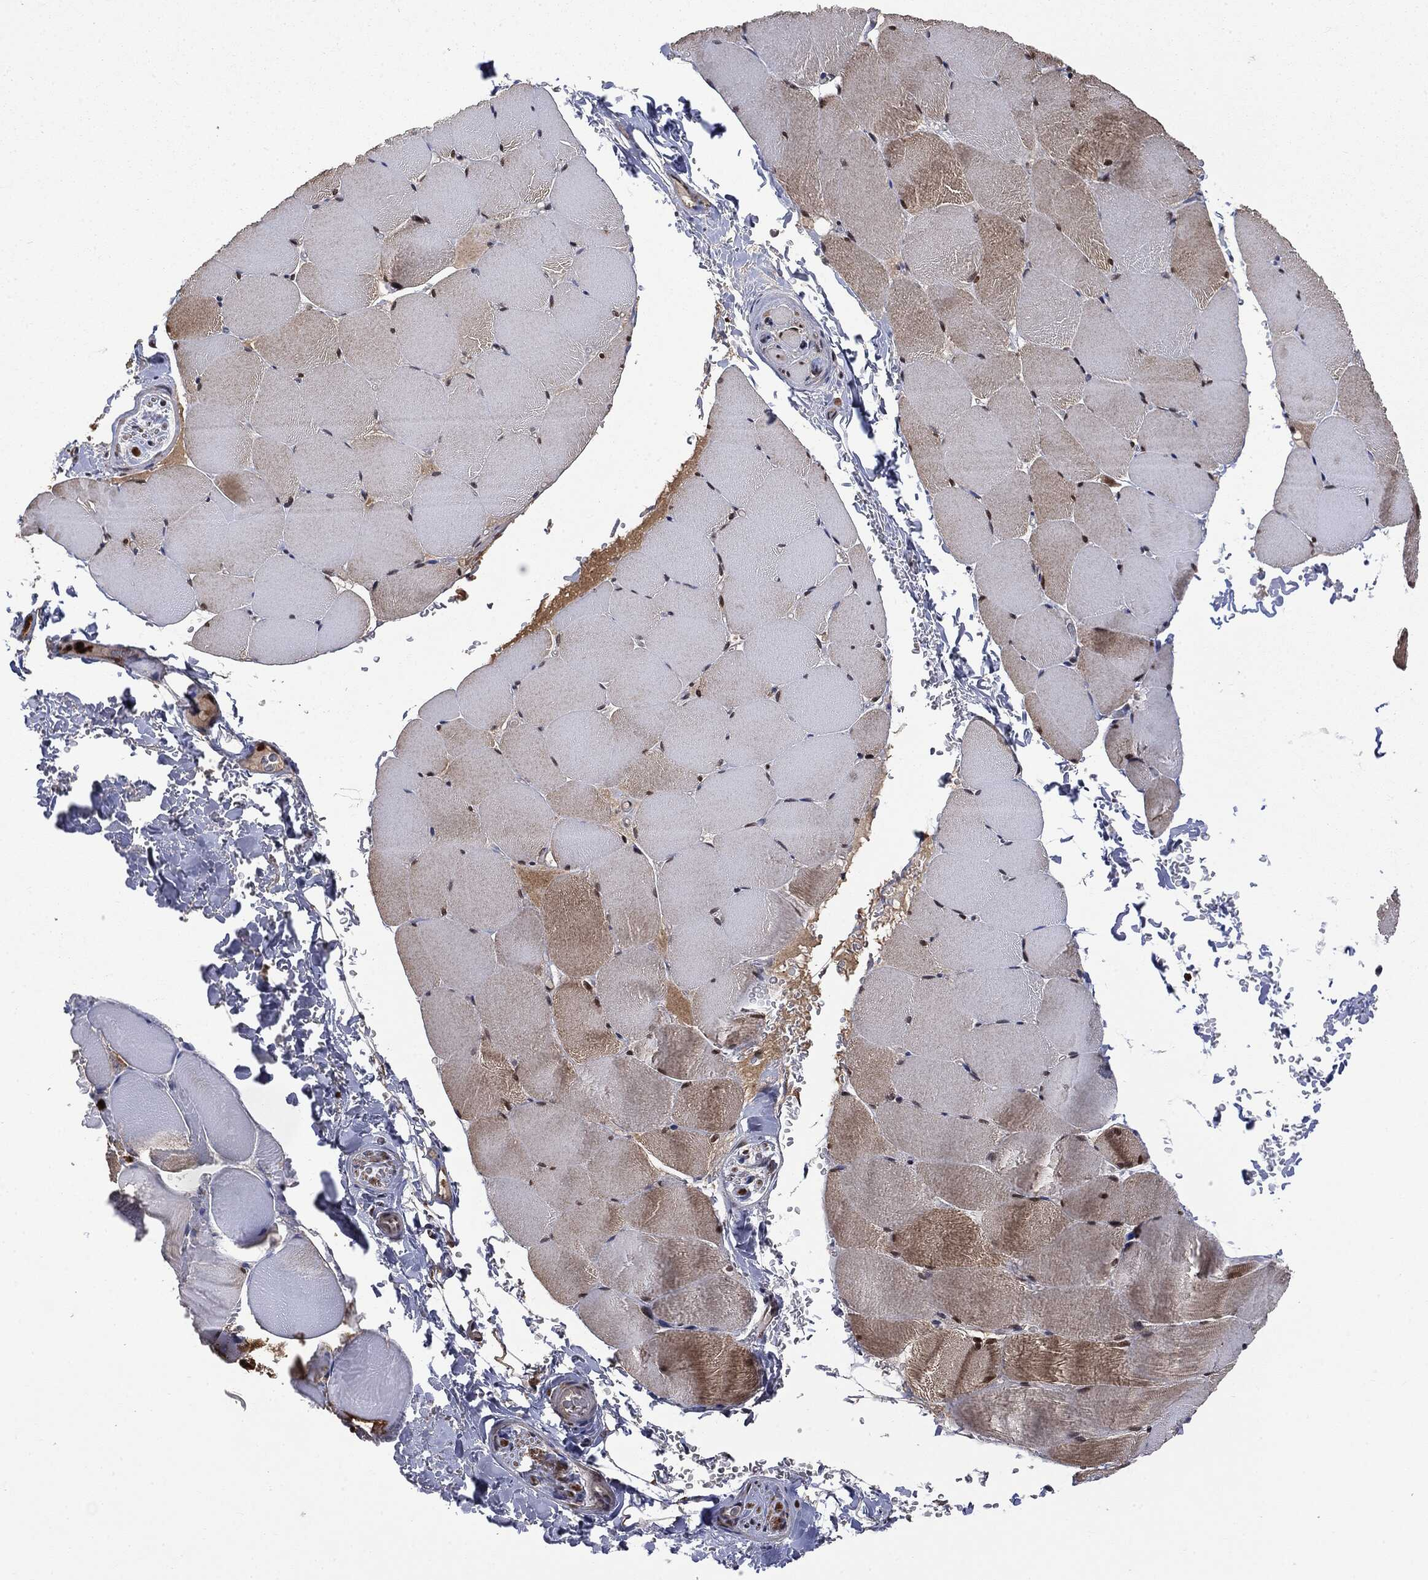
{"staining": {"intensity": "moderate", "quantity": "<25%", "location": "cytoplasmic/membranous,nuclear"}, "tissue": "skeletal muscle", "cell_type": "Myocytes", "image_type": "normal", "snomed": [{"axis": "morphology", "description": "Normal tissue, NOS"}, {"axis": "topography", "description": "Skeletal muscle"}], "caption": "Immunohistochemistry (IHC) photomicrograph of benign skeletal muscle: human skeletal muscle stained using IHC demonstrates low levels of moderate protein expression localized specifically in the cytoplasmic/membranous,nuclear of myocytes, appearing as a cytoplasmic/membranous,nuclear brown color.", "gene": "GPI", "patient": {"sex": "female", "age": 37}}